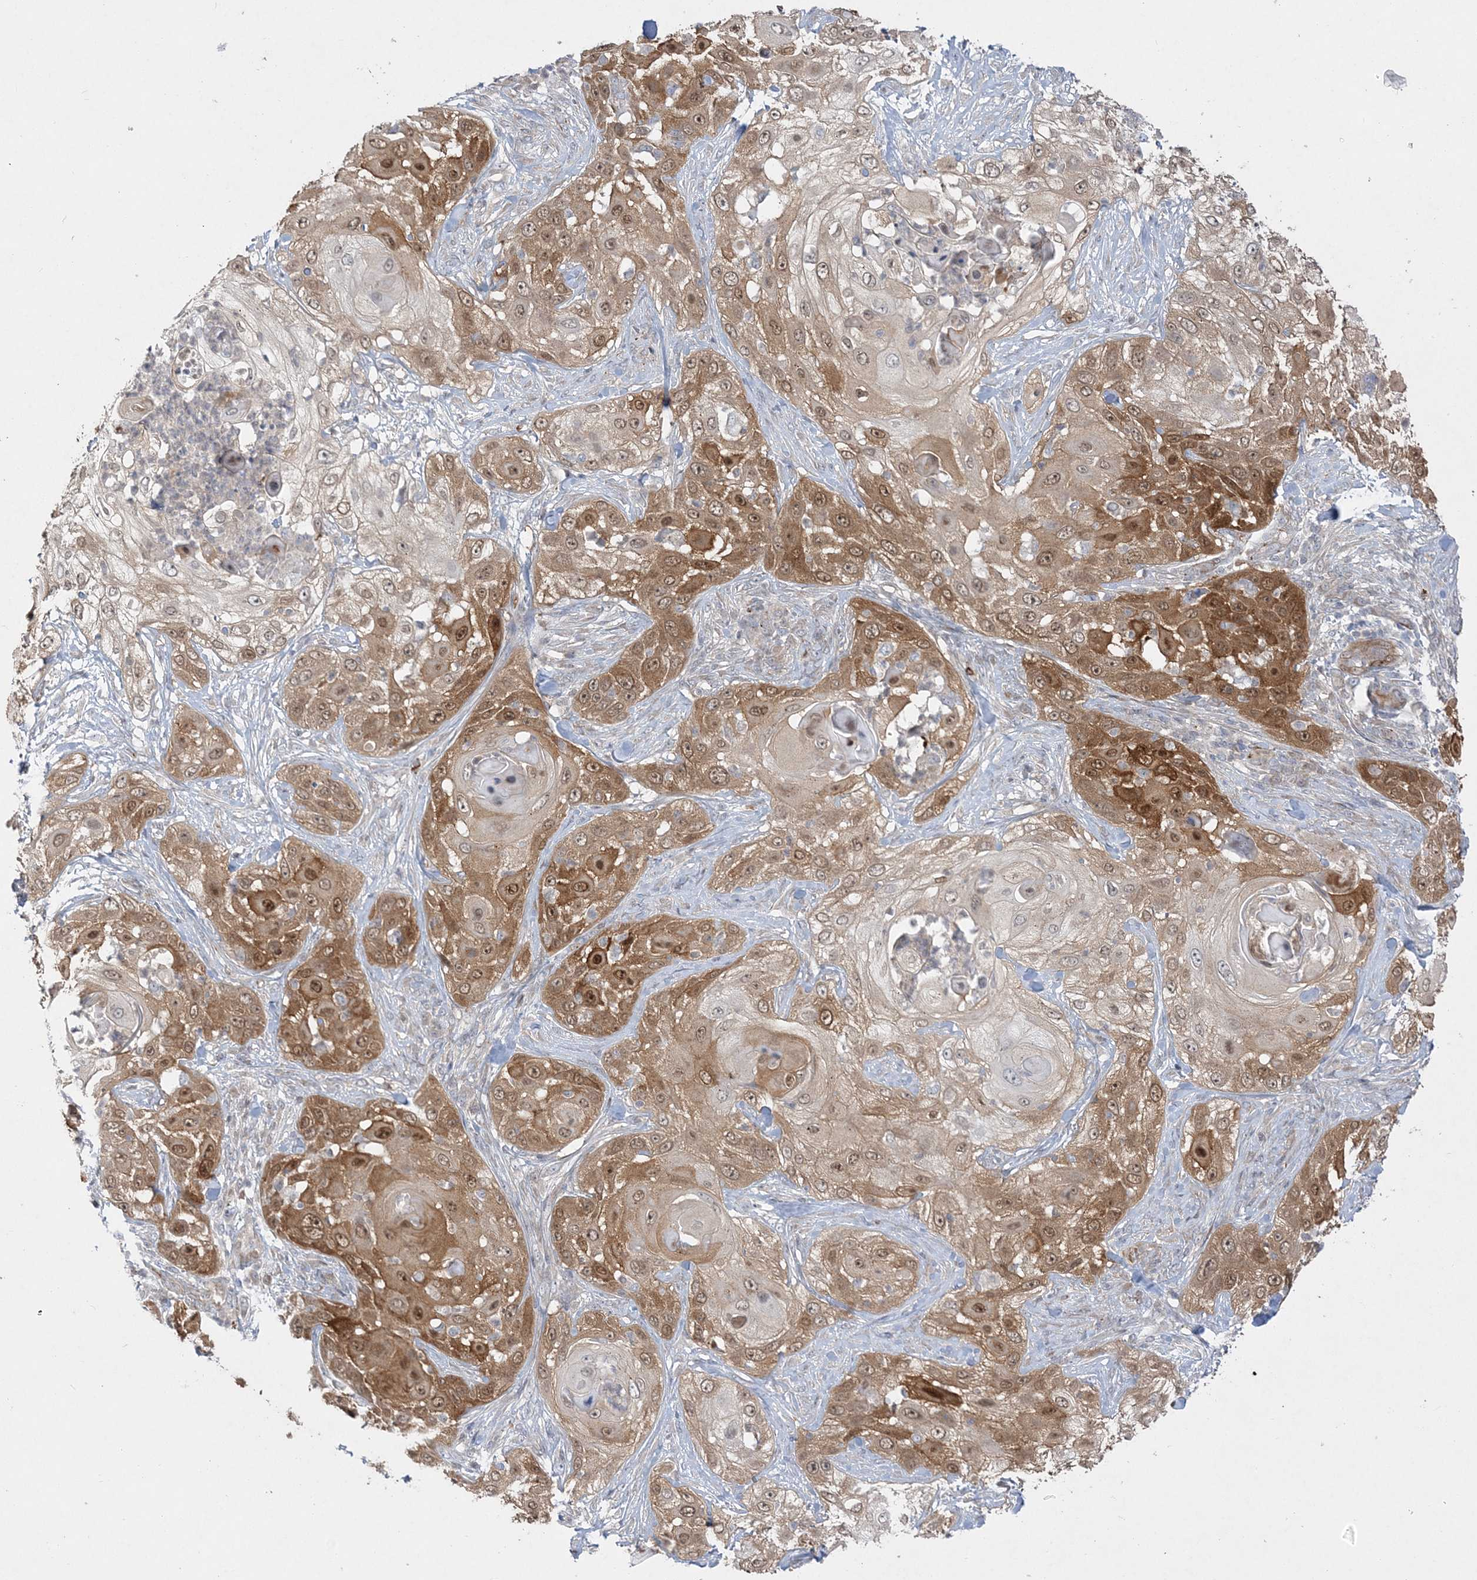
{"staining": {"intensity": "moderate", "quantity": ">75%", "location": "cytoplasmic/membranous,nuclear"}, "tissue": "skin cancer", "cell_type": "Tumor cells", "image_type": "cancer", "snomed": [{"axis": "morphology", "description": "Squamous cell carcinoma, NOS"}, {"axis": "topography", "description": "Skin"}], "caption": "There is medium levels of moderate cytoplasmic/membranous and nuclear staining in tumor cells of skin cancer, as demonstrated by immunohistochemical staining (brown color).", "gene": "INPP1", "patient": {"sex": "female", "age": 44}}